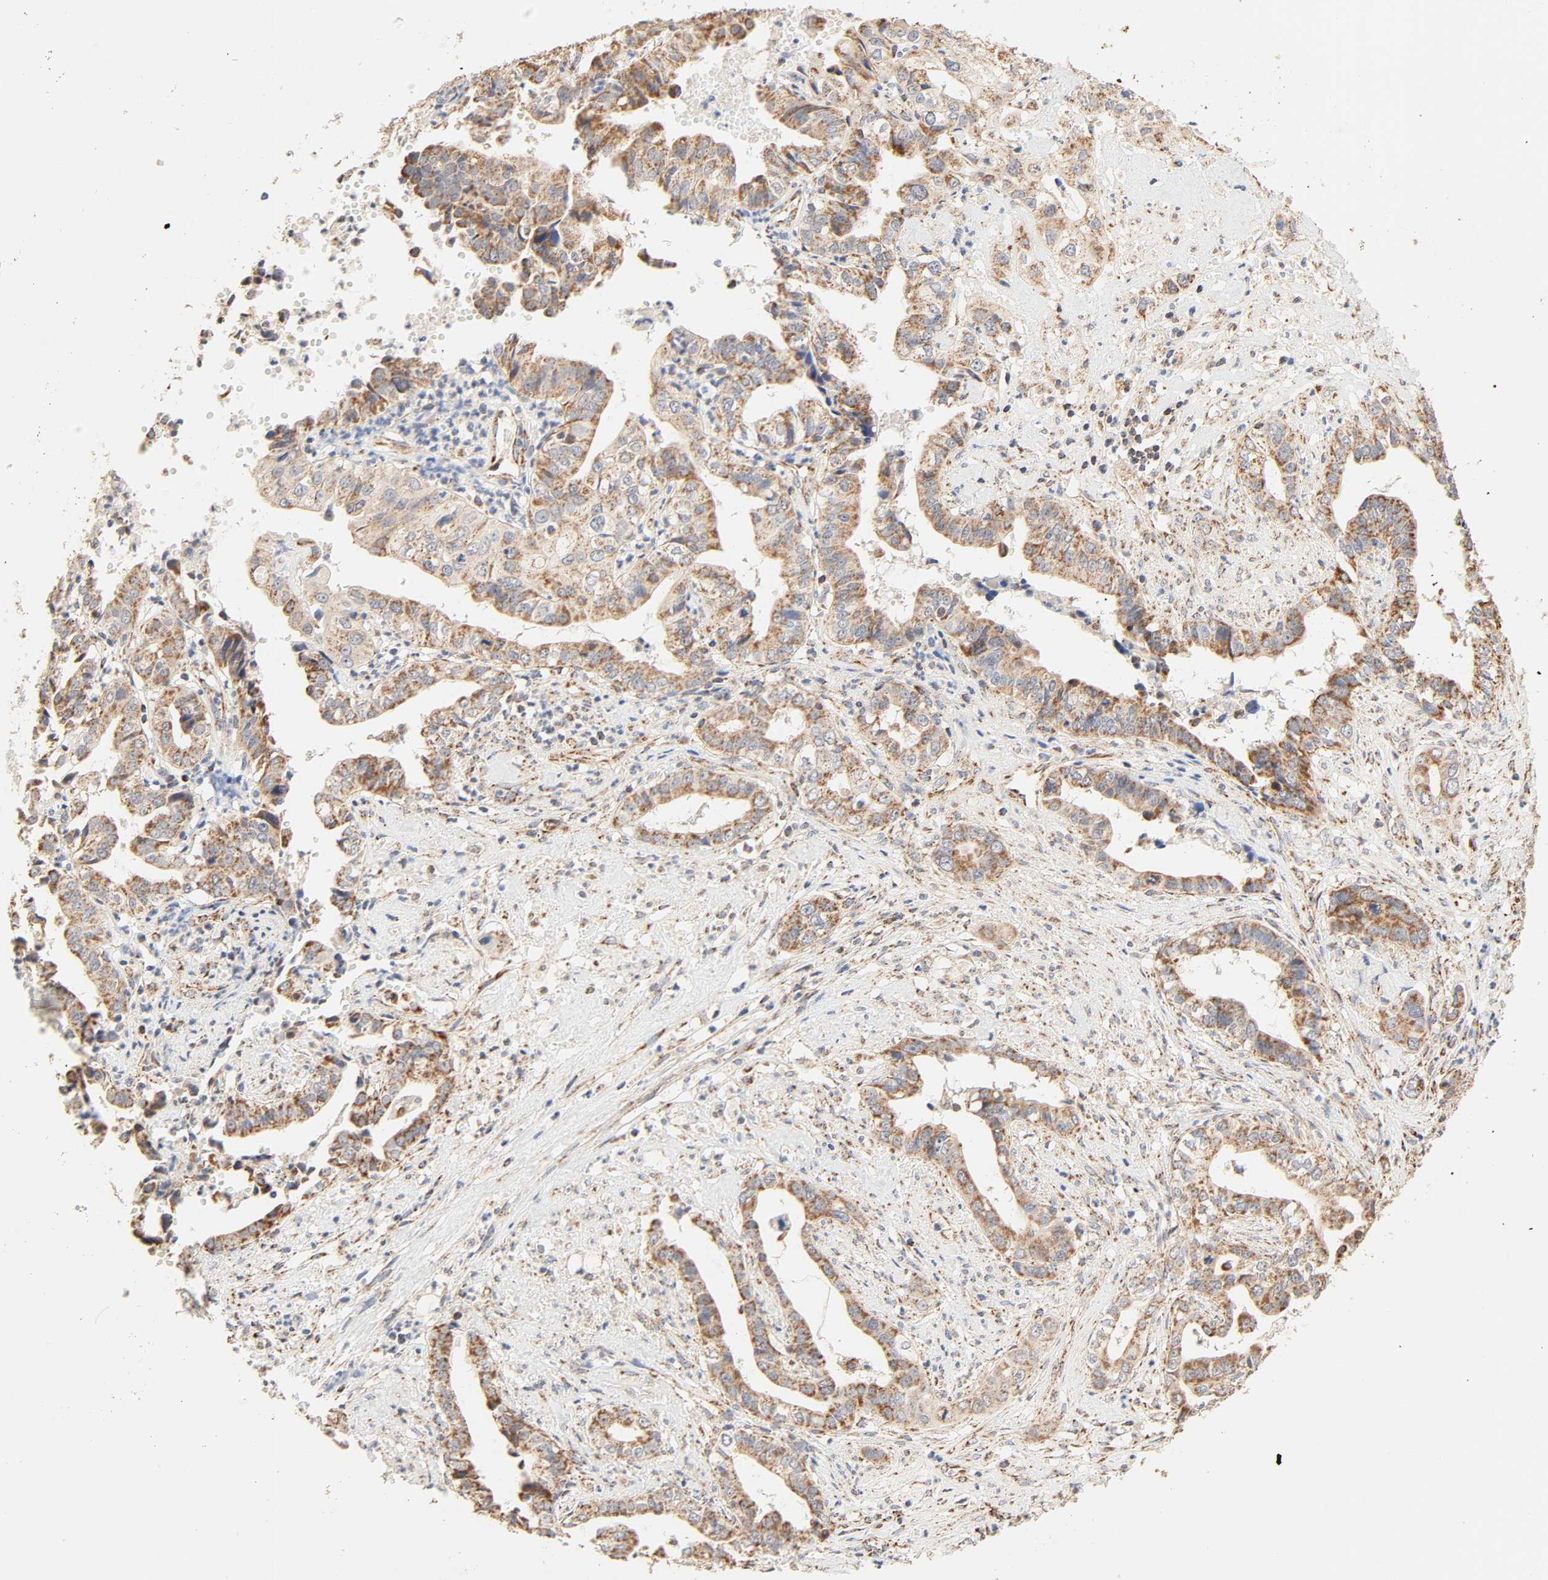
{"staining": {"intensity": "moderate", "quantity": ">75%", "location": "cytoplasmic/membranous"}, "tissue": "liver cancer", "cell_type": "Tumor cells", "image_type": "cancer", "snomed": [{"axis": "morphology", "description": "Cholangiocarcinoma"}, {"axis": "topography", "description": "Liver"}], "caption": "Human liver cancer stained with a brown dye shows moderate cytoplasmic/membranous positive expression in approximately >75% of tumor cells.", "gene": "ZMAT5", "patient": {"sex": "female", "age": 61}}